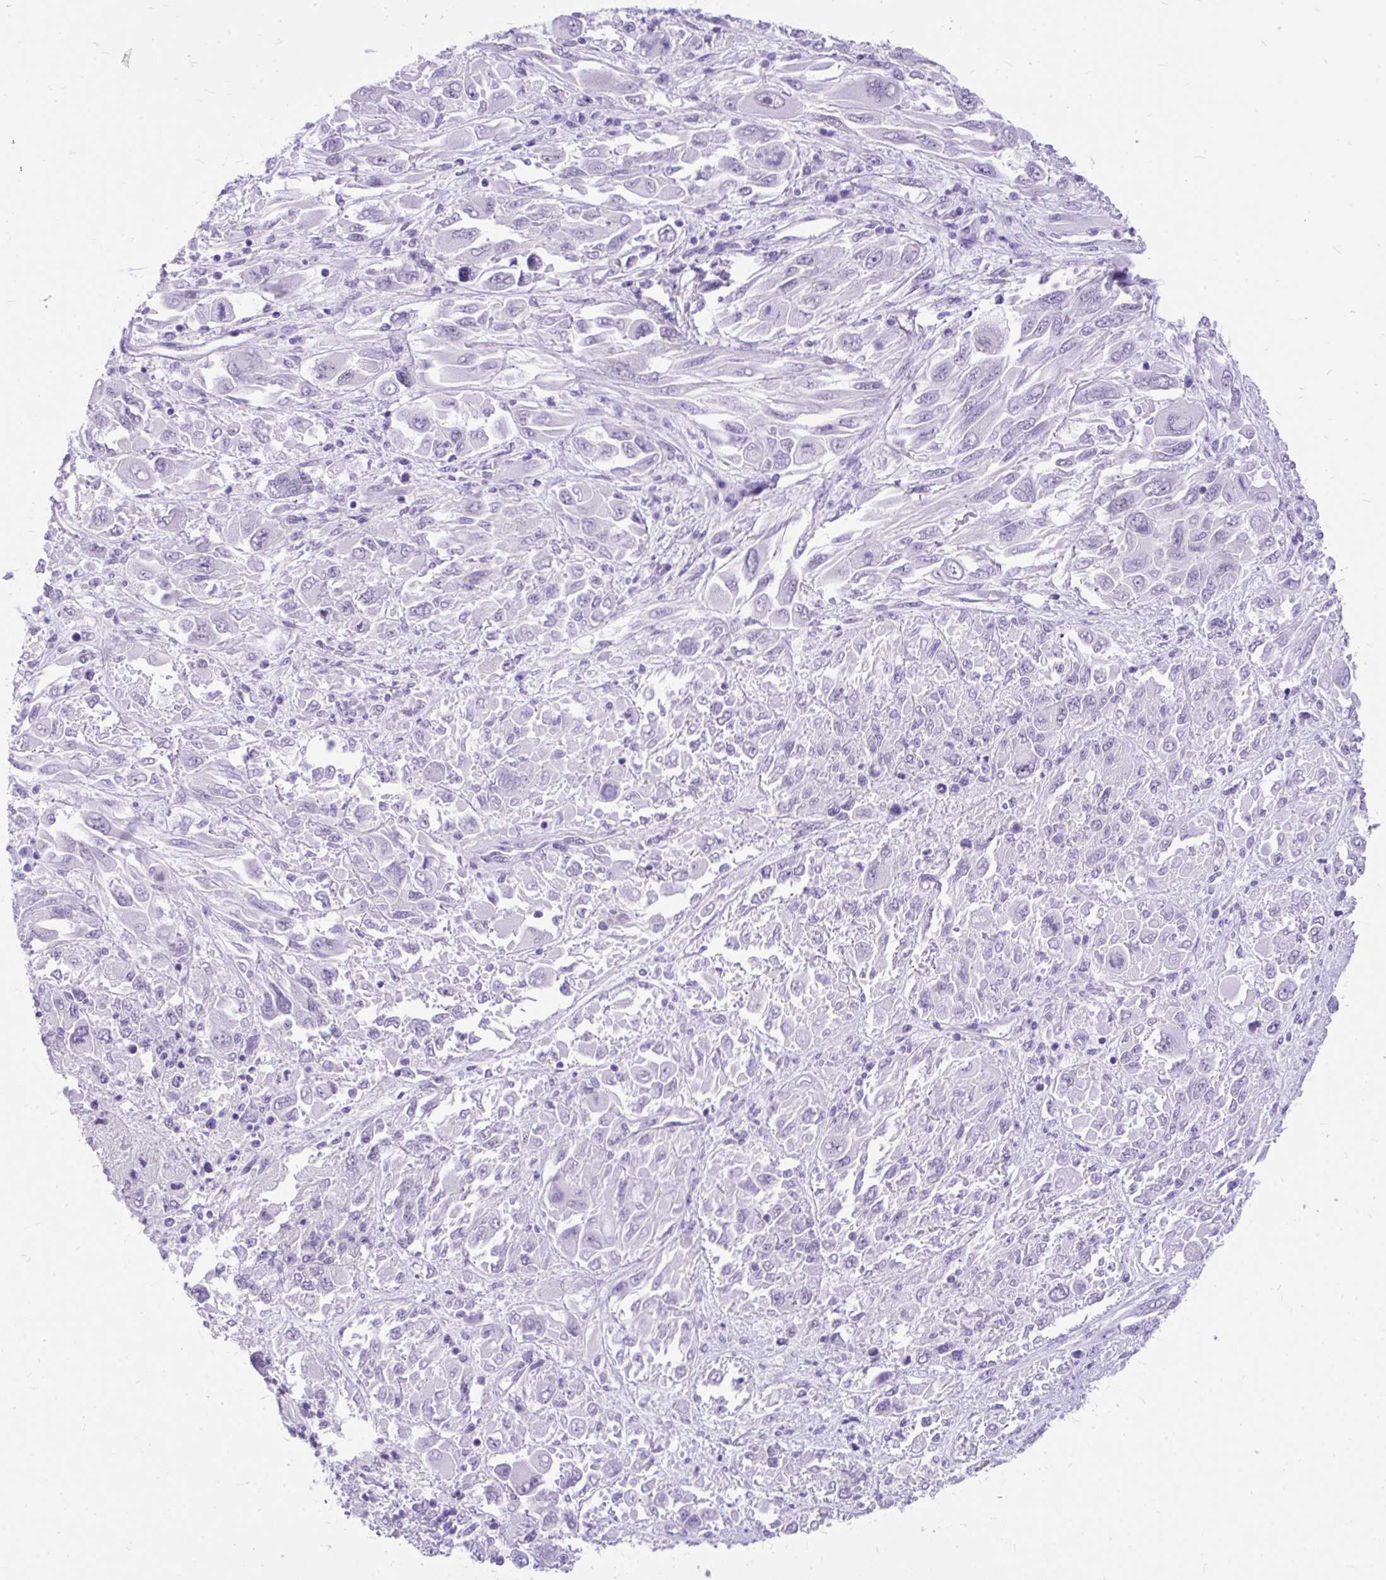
{"staining": {"intensity": "negative", "quantity": "none", "location": "none"}, "tissue": "melanoma", "cell_type": "Tumor cells", "image_type": "cancer", "snomed": [{"axis": "morphology", "description": "Malignant melanoma, NOS"}, {"axis": "topography", "description": "Skin"}], "caption": "IHC micrograph of neoplastic tissue: human melanoma stained with DAB (3,3'-diaminobenzidine) shows no significant protein positivity in tumor cells. (Stains: DAB immunohistochemistry (IHC) with hematoxylin counter stain, Microscopy: brightfield microscopy at high magnification).", "gene": "SCGB1A1", "patient": {"sex": "female", "age": 91}}